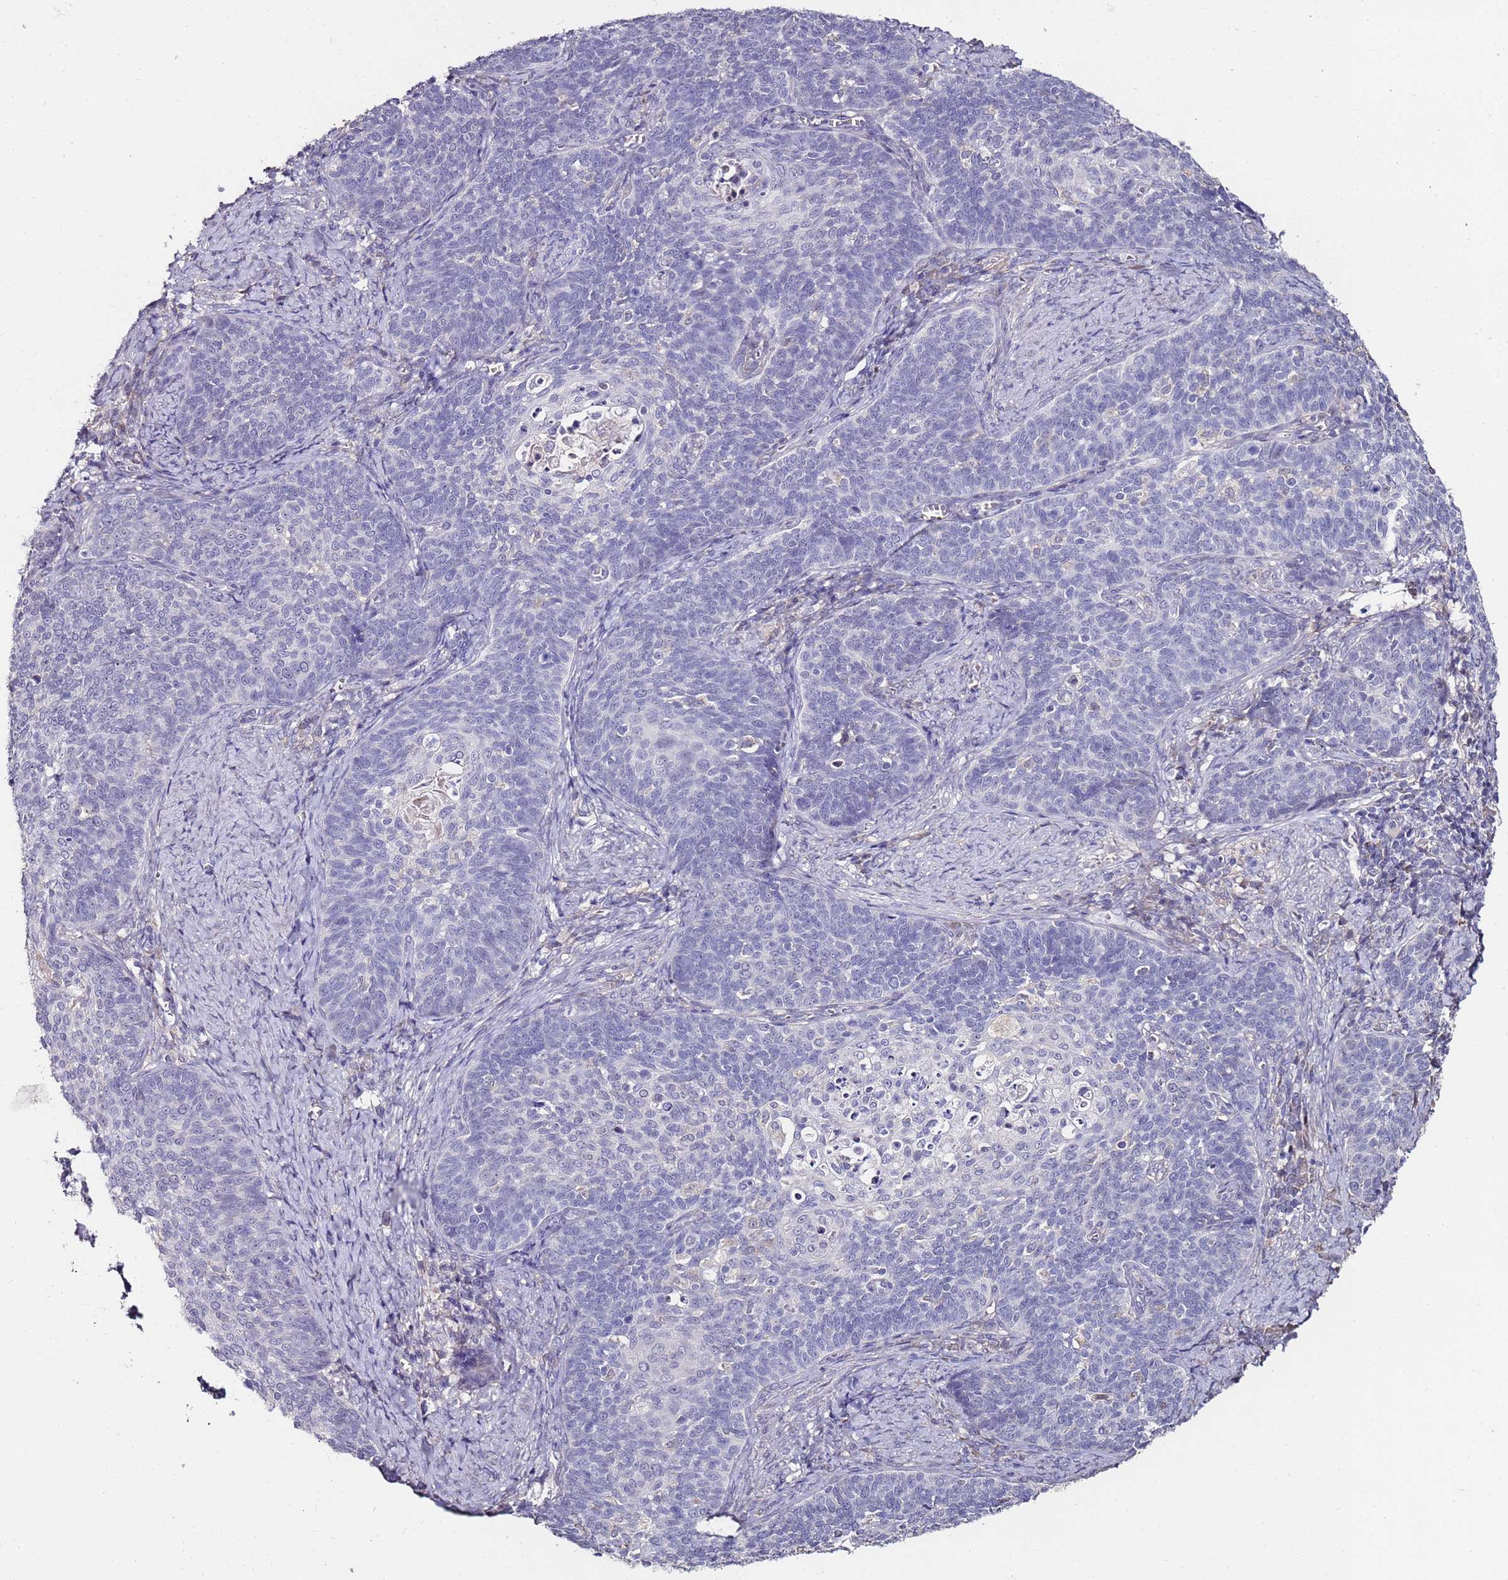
{"staining": {"intensity": "negative", "quantity": "none", "location": "none"}, "tissue": "cervical cancer", "cell_type": "Tumor cells", "image_type": "cancer", "snomed": [{"axis": "morphology", "description": "Normal tissue, NOS"}, {"axis": "morphology", "description": "Squamous cell carcinoma, NOS"}, {"axis": "topography", "description": "Cervix"}], "caption": "Image shows no protein expression in tumor cells of squamous cell carcinoma (cervical) tissue.", "gene": "C3orf80", "patient": {"sex": "female", "age": 39}}